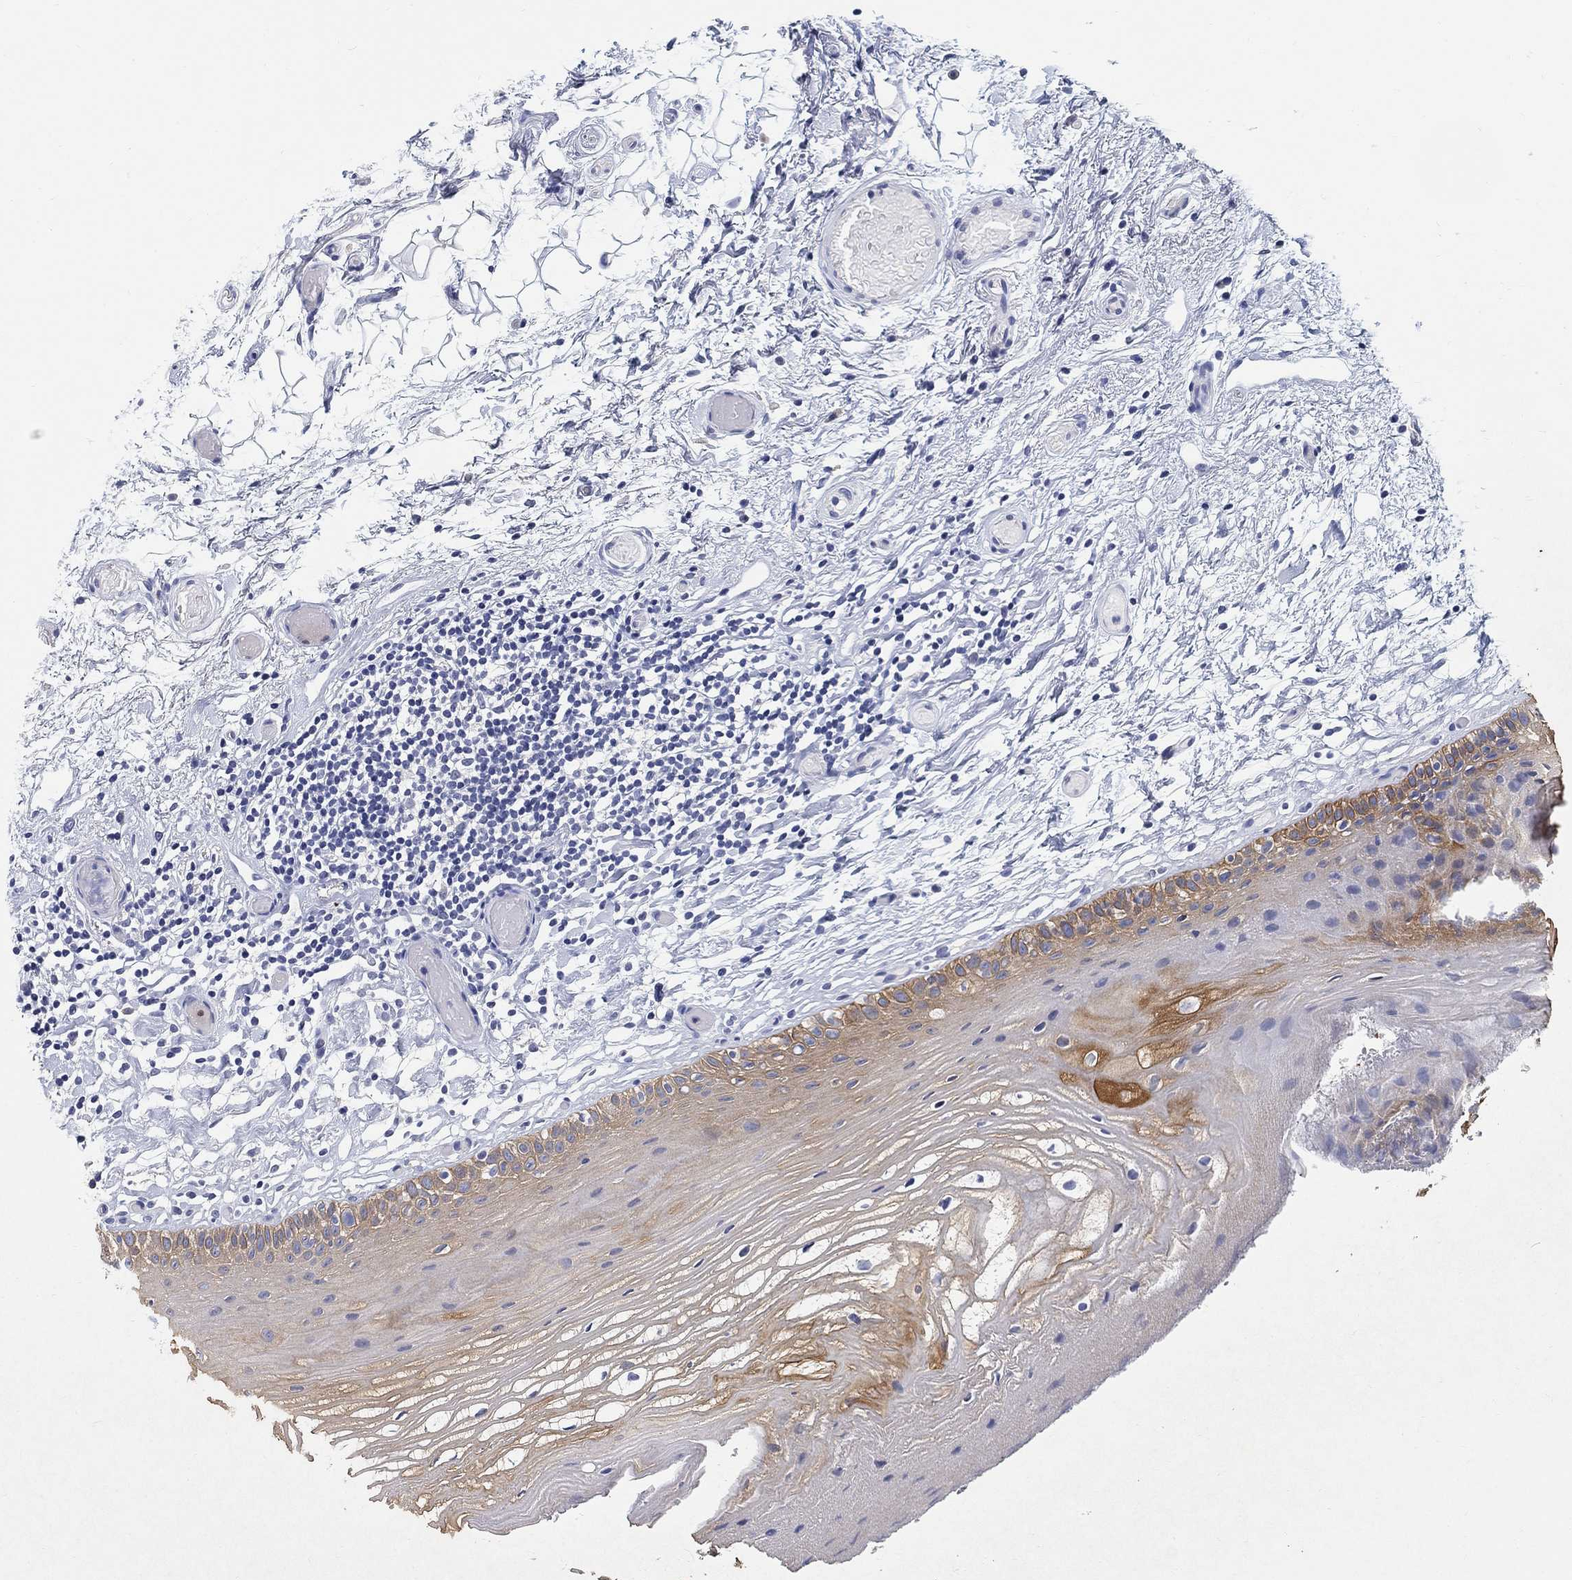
{"staining": {"intensity": "moderate", "quantity": "25%-75%", "location": "cytoplasmic/membranous"}, "tissue": "oral mucosa", "cell_type": "Squamous epithelial cells", "image_type": "normal", "snomed": [{"axis": "morphology", "description": "Normal tissue, NOS"}, {"axis": "topography", "description": "Oral tissue"}, {"axis": "topography", "description": "Tounge, NOS"}], "caption": "Brown immunohistochemical staining in normal oral mucosa displays moderate cytoplasmic/membranous positivity in about 25%-75% of squamous epithelial cells.", "gene": "CLUL1", "patient": {"sex": "female", "age": 86}}